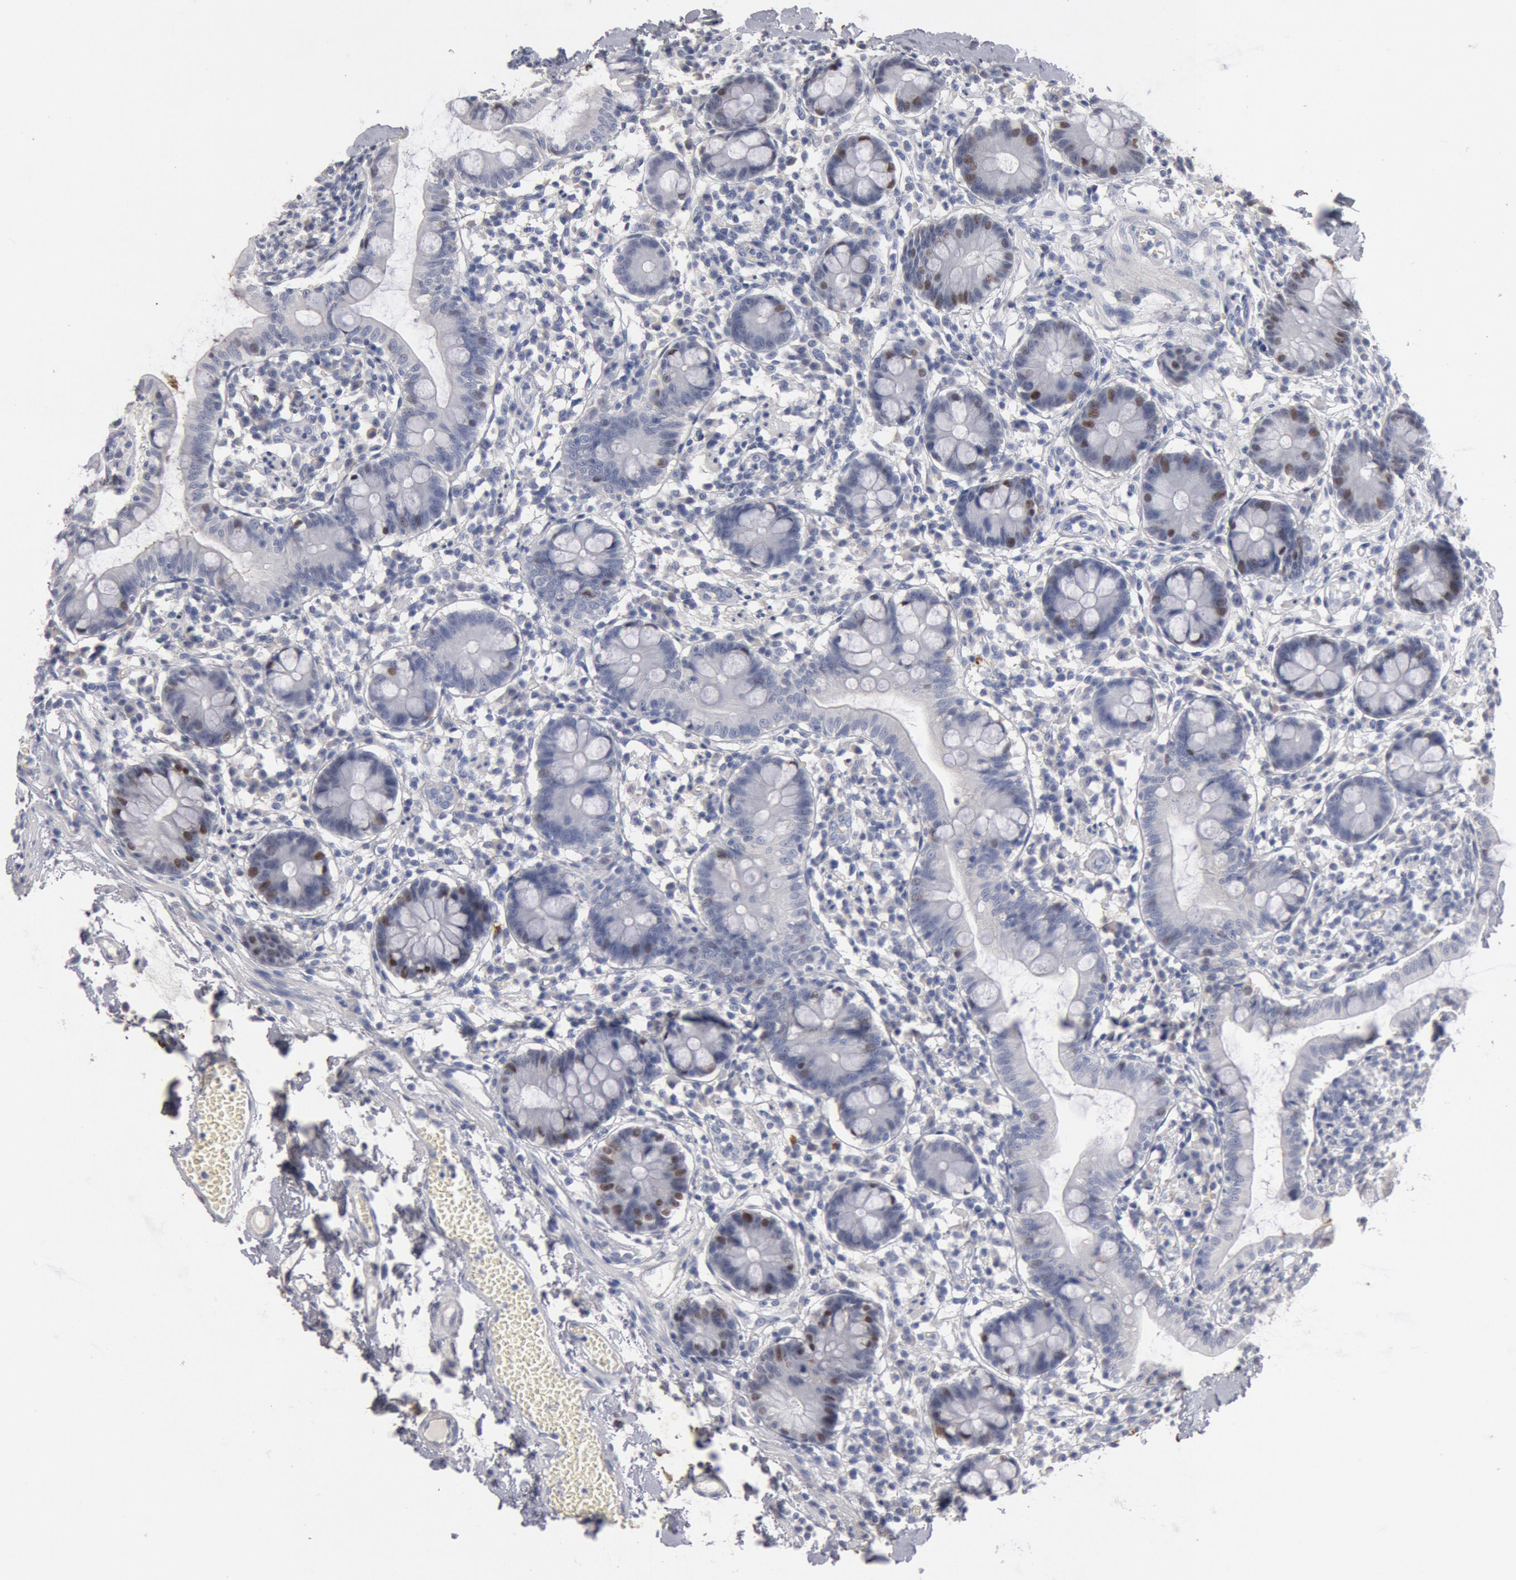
{"staining": {"intensity": "moderate", "quantity": "<25%", "location": "nuclear"}, "tissue": "small intestine", "cell_type": "Glandular cells", "image_type": "normal", "snomed": [{"axis": "morphology", "description": "Normal tissue, NOS"}, {"axis": "topography", "description": "Small intestine"}], "caption": "Protein staining shows moderate nuclear positivity in about <25% of glandular cells in benign small intestine. (DAB IHC with brightfield microscopy, high magnification).", "gene": "FOXA2", "patient": {"sex": "female", "age": 61}}